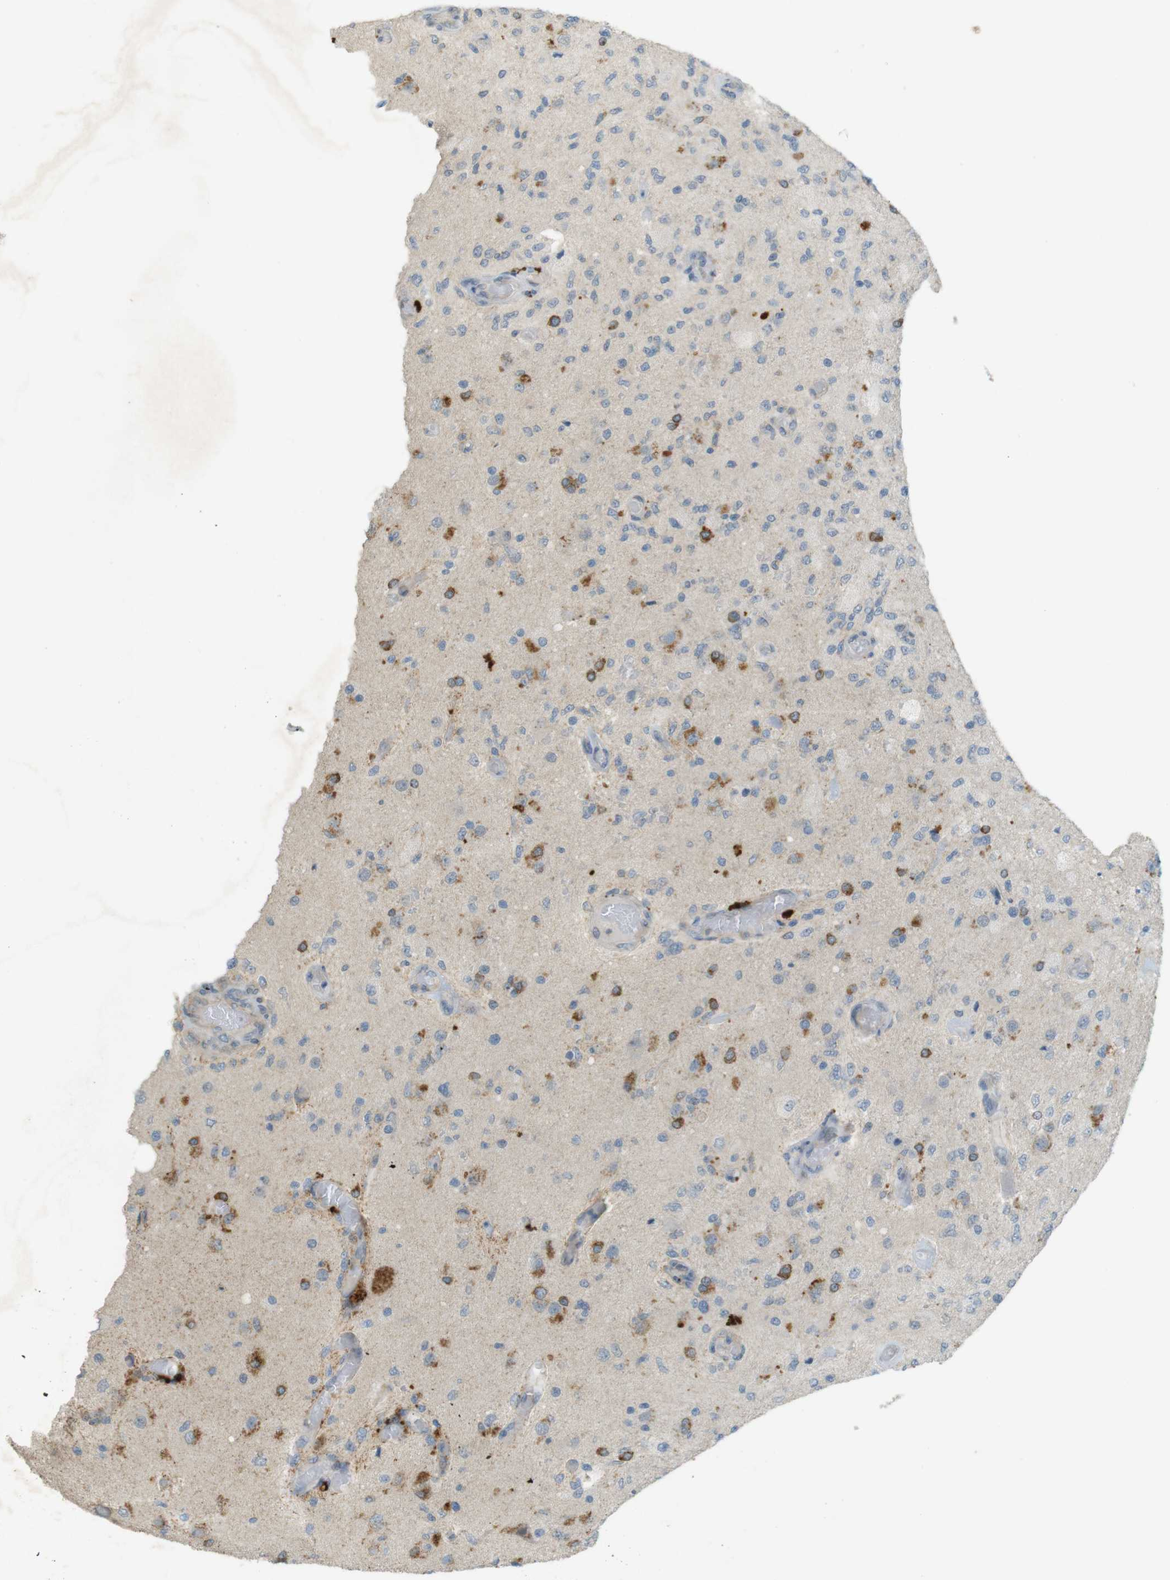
{"staining": {"intensity": "strong", "quantity": "<25%", "location": "cytoplasmic/membranous"}, "tissue": "glioma", "cell_type": "Tumor cells", "image_type": "cancer", "snomed": [{"axis": "morphology", "description": "Normal tissue, NOS"}, {"axis": "morphology", "description": "Glioma, malignant, High grade"}, {"axis": "topography", "description": "Cerebral cortex"}], "caption": "Brown immunohistochemical staining in glioma reveals strong cytoplasmic/membranous staining in approximately <25% of tumor cells.", "gene": "UGT8", "patient": {"sex": "male", "age": 77}}